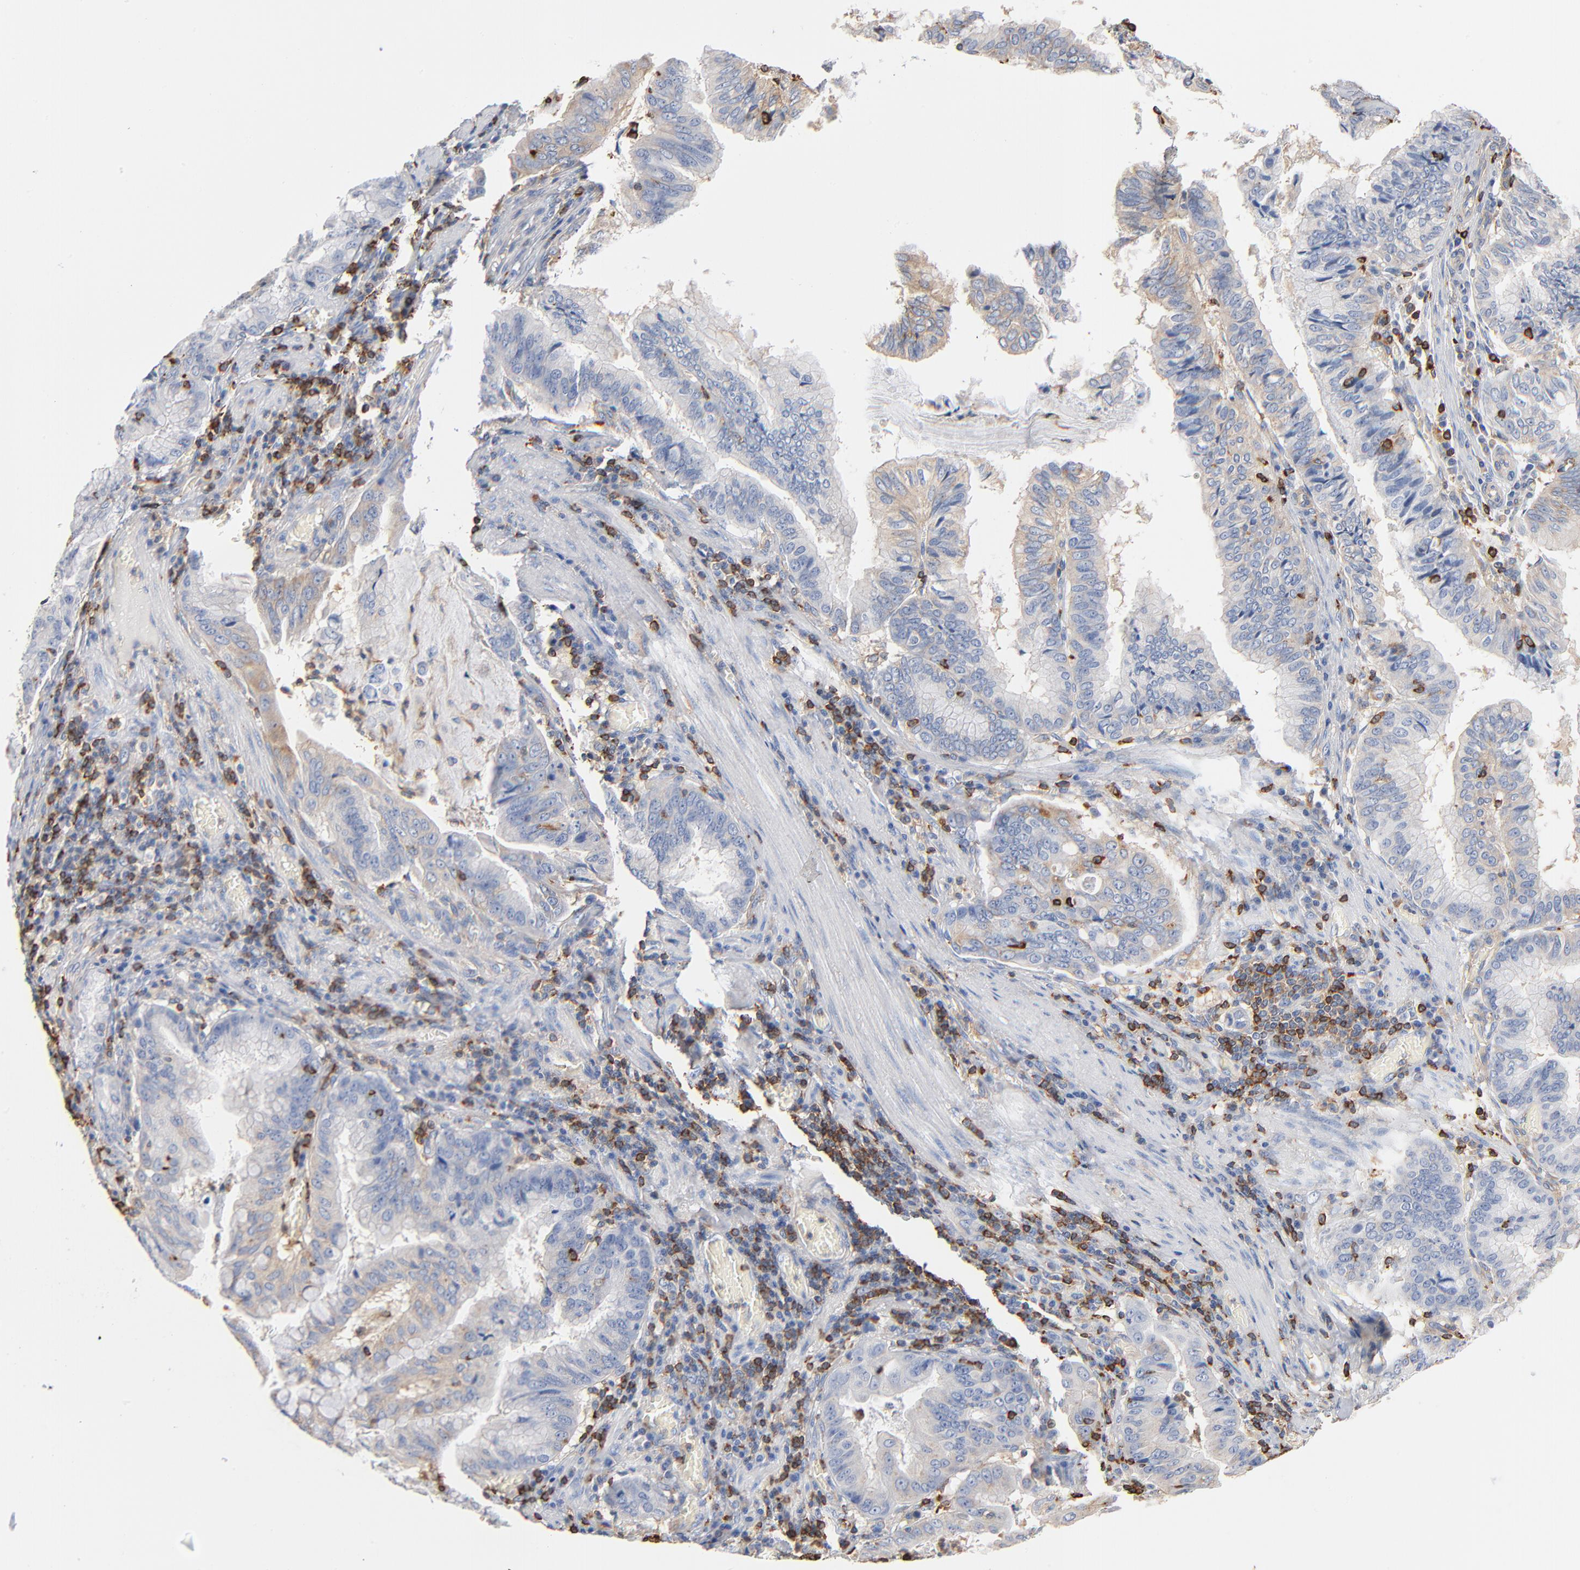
{"staining": {"intensity": "negative", "quantity": "none", "location": "none"}, "tissue": "stomach cancer", "cell_type": "Tumor cells", "image_type": "cancer", "snomed": [{"axis": "morphology", "description": "Adenocarcinoma, NOS"}, {"axis": "topography", "description": "Stomach, upper"}], "caption": "Photomicrograph shows no protein positivity in tumor cells of stomach adenocarcinoma tissue.", "gene": "SH3KBP1", "patient": {"sex": "male", "age": 80}}